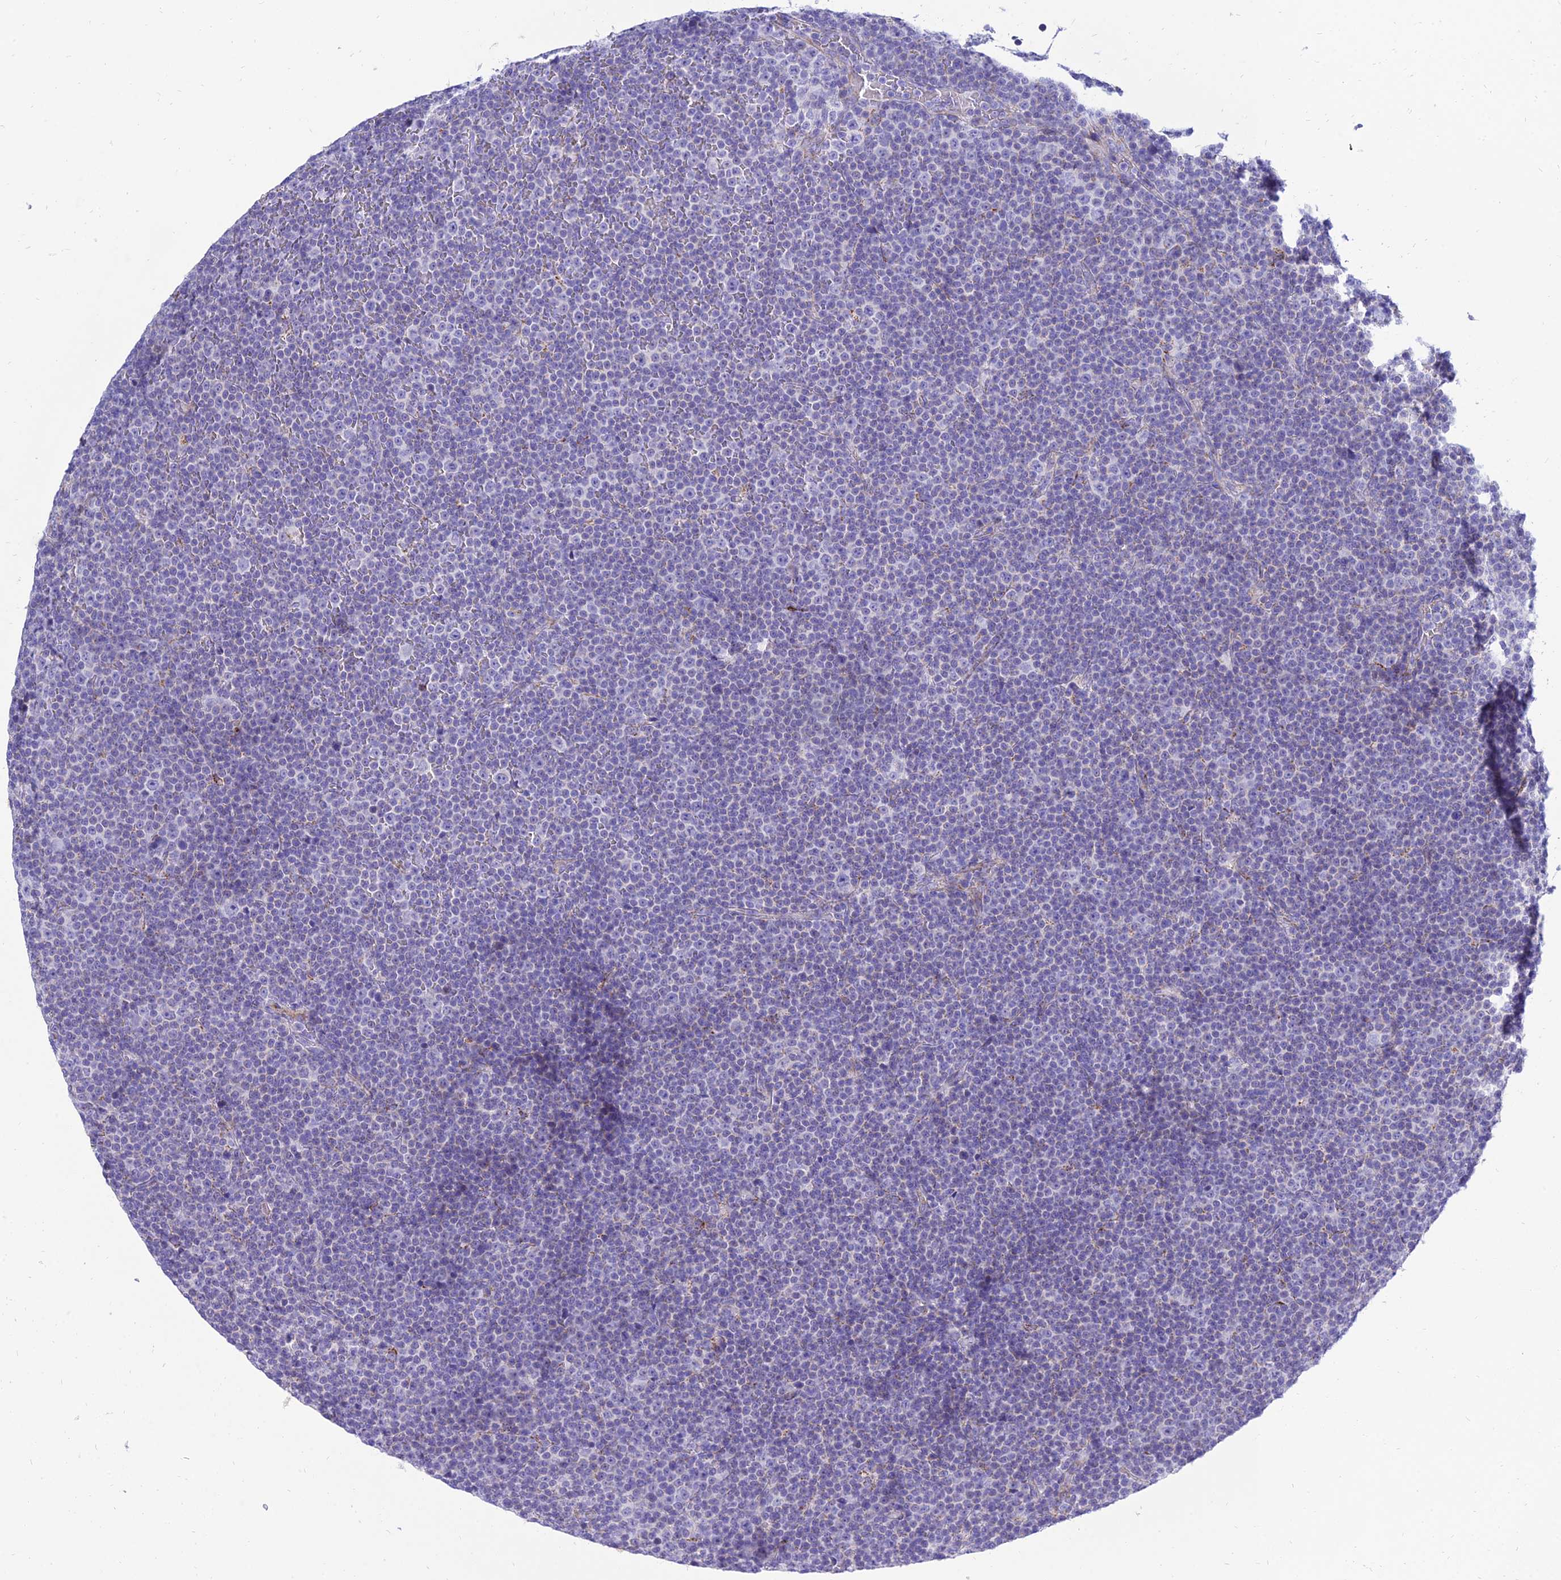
{"staining": {"intensity": "negative", "quantity": "none", "location": "none"}, "tissue": "lymphoma", "cell_type": "Tumor cells", "image_type": "cancer", "snomed": [{"axis": "morphology", "description": "Malignant lymphoma, non-Hodgkin's type, Low grade"}, {"axis": "topography", "description": "Lymph node"}], "caption": "IHC photomicrograph of lymphoma stained for a protein (brown), which reveals no staining in tumor cells. (DAB immunohistochemistry (IHC), high magnification).", "gene": "PKN3", "patient": {"sex": "female", "age": 67}}